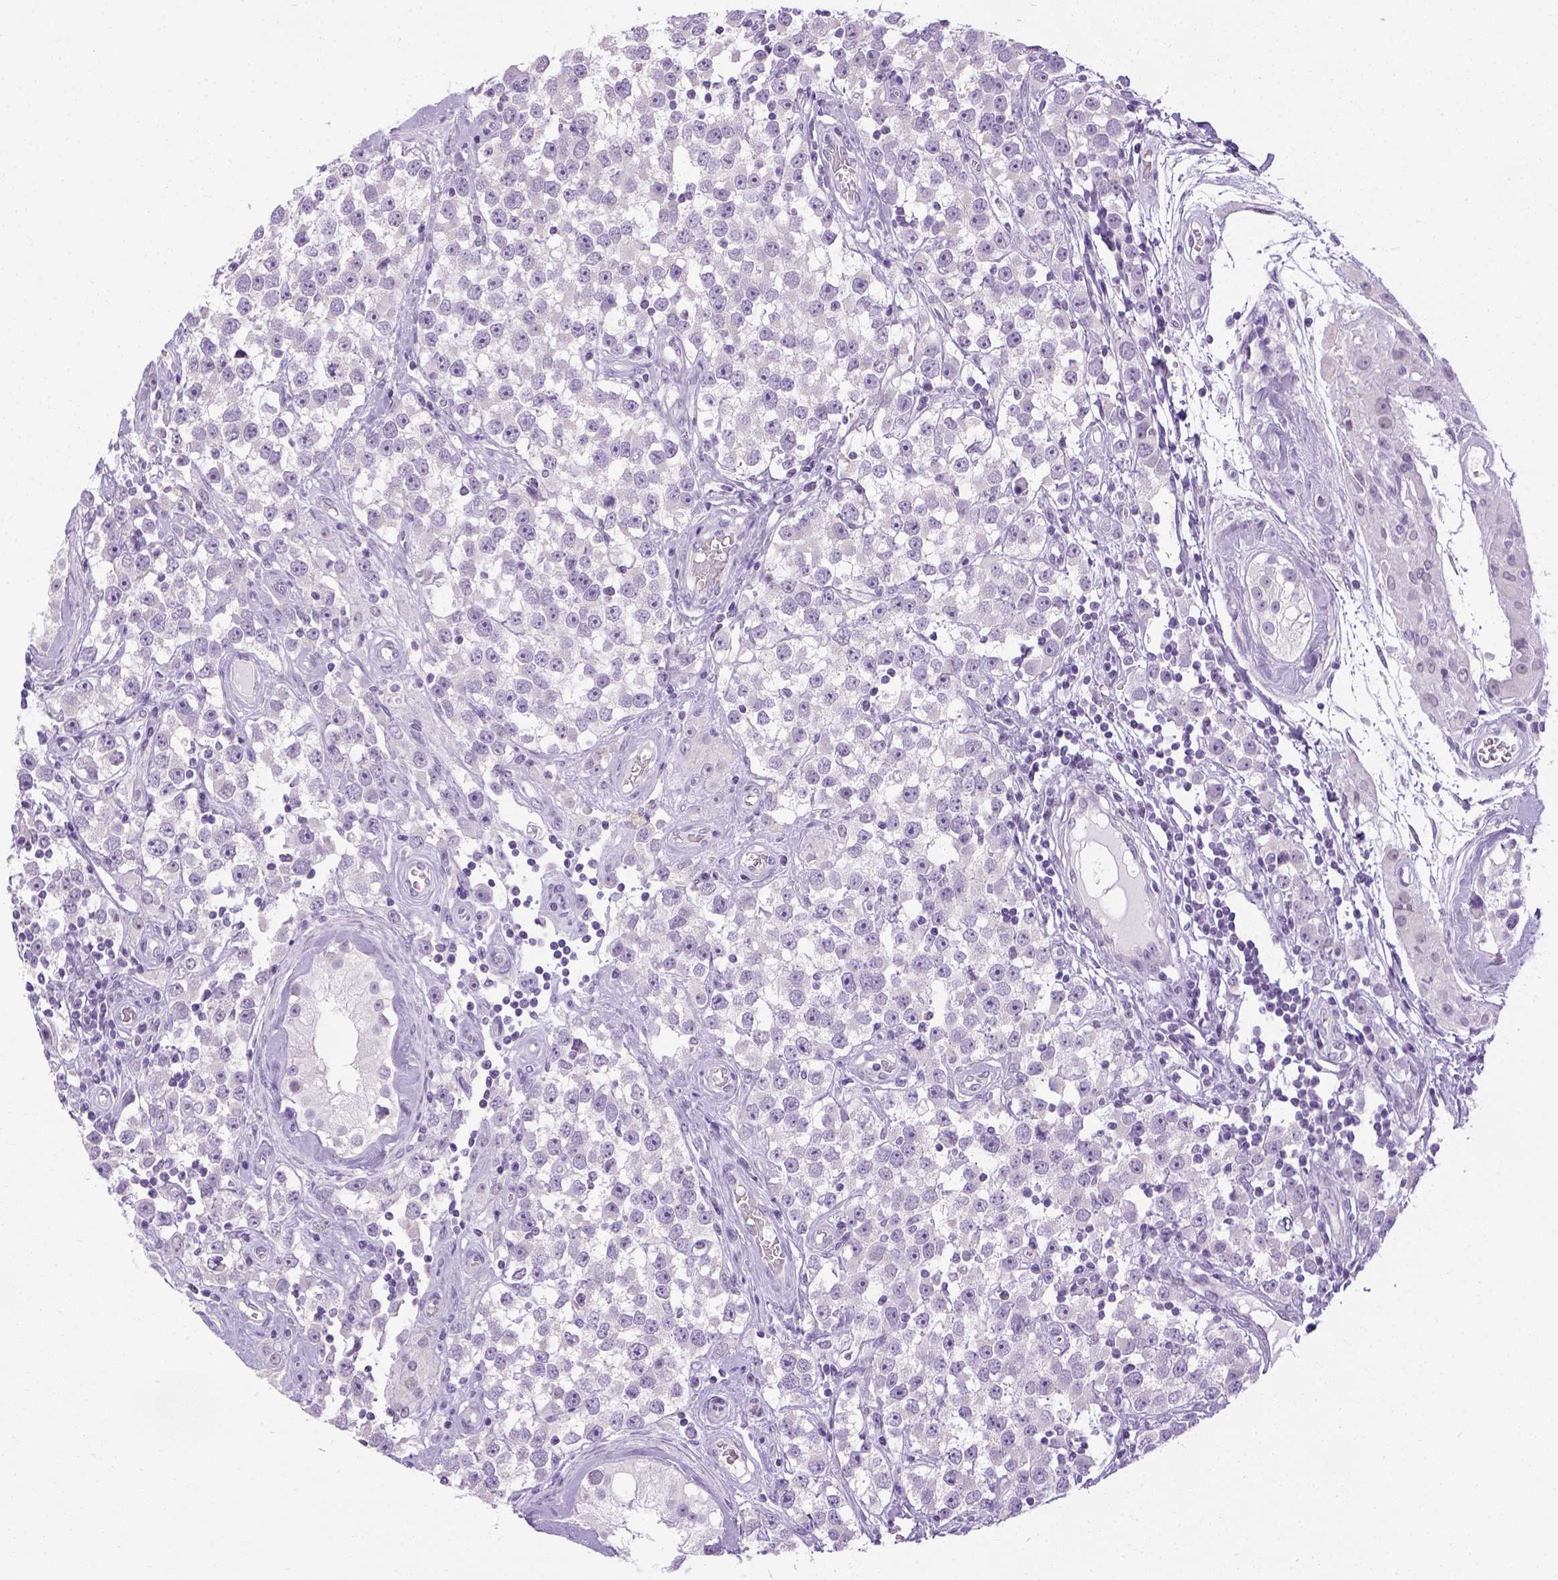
{"staining": {"intensity": "negative", "quantity": "none", "location": "none"}, "tissue": "testis cancer", "cell_type": "Tumor cells", "image_type": "cancer", "snomed": [{"axis": "morphology", "description": "Seminoma, NOS"}, {"axis": "topography", "description": "Testis"}], "caption": "Histopathology image shows no protein staining in tumor cells of testis seminoma tissue.", "gene": "LGSN", "patient": {"sex": "male", "age": 34}}